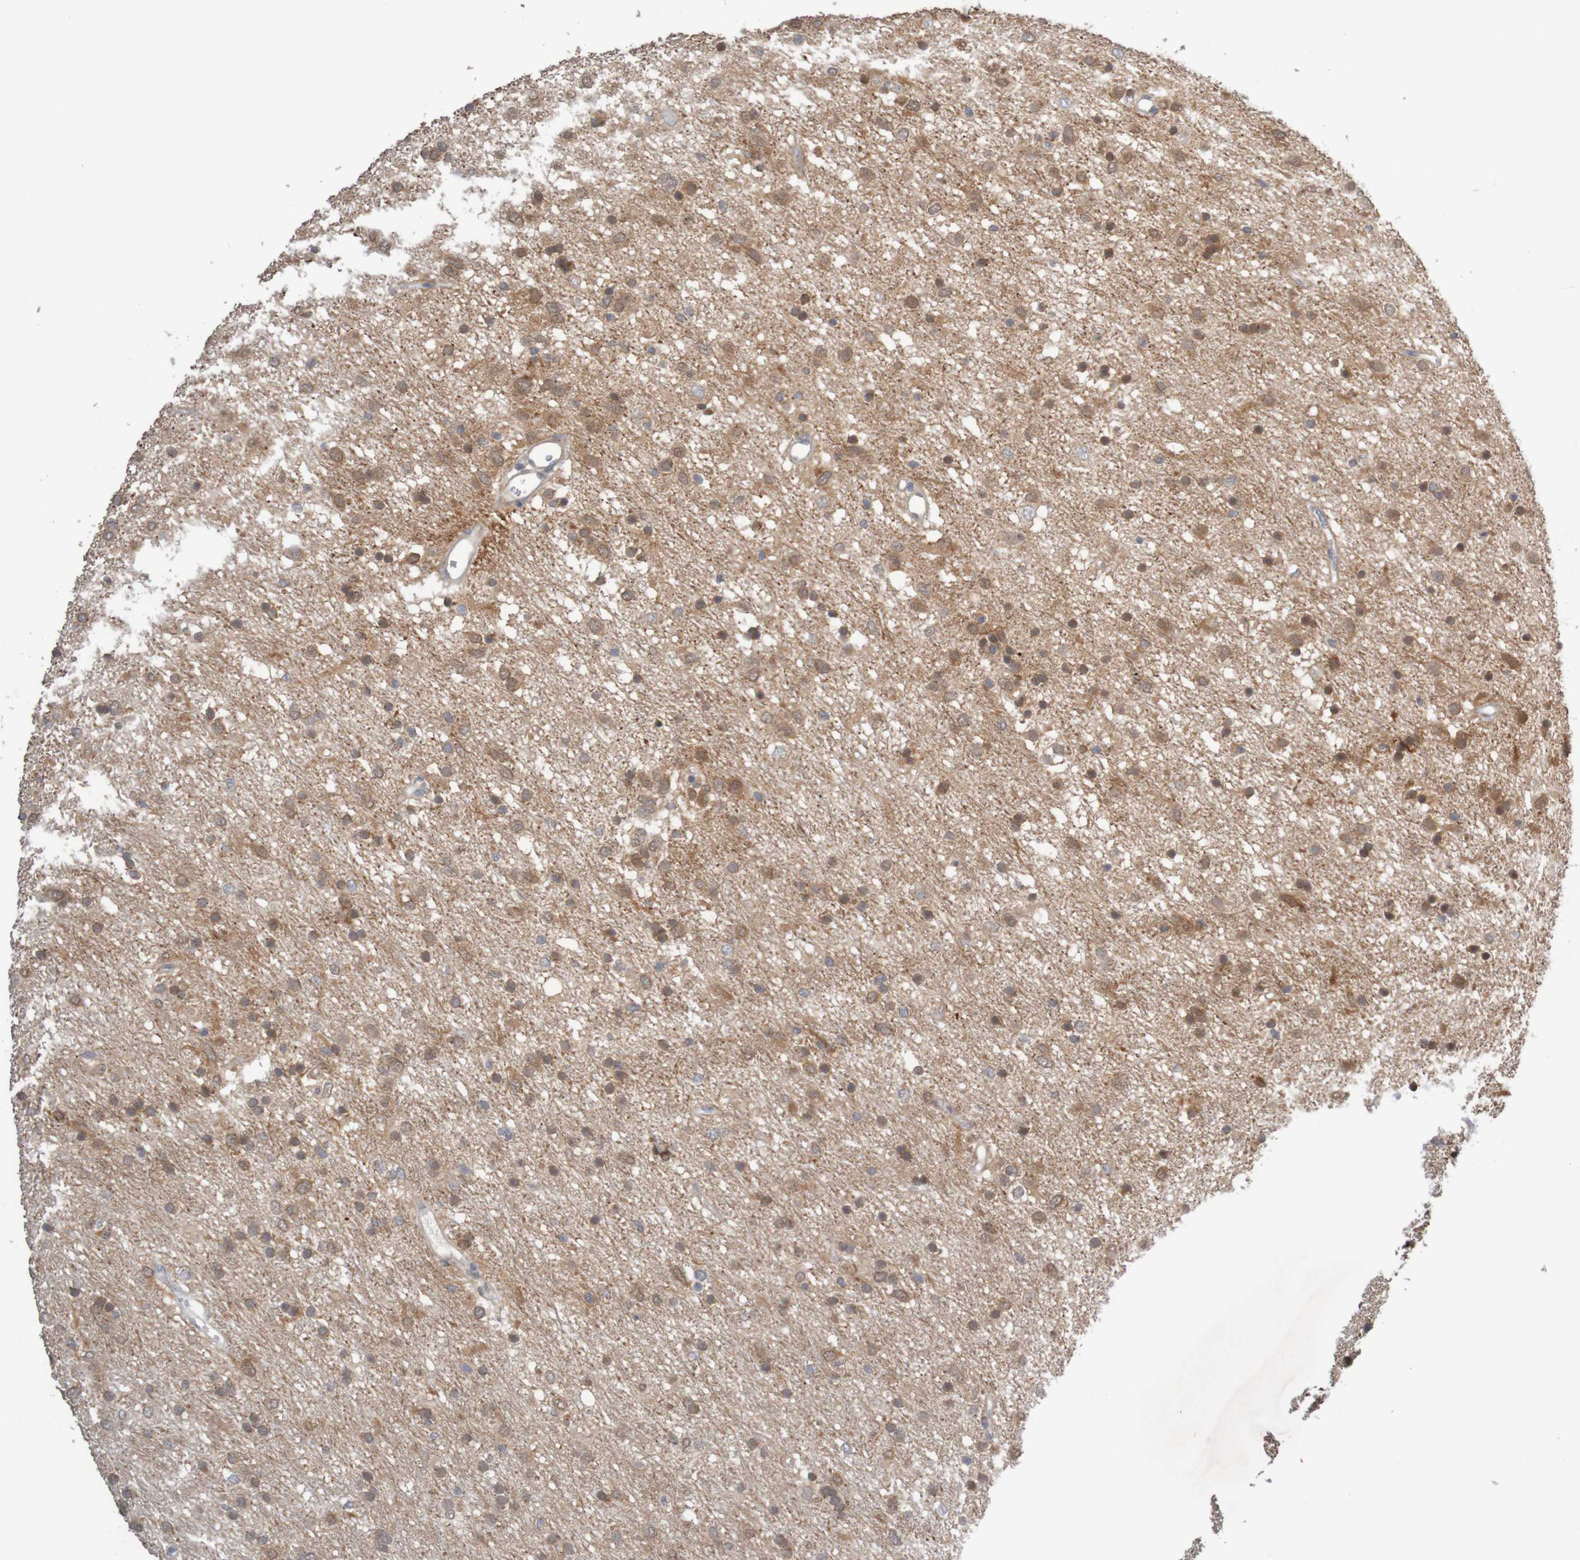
{"staining": {"intensity": "moderate", "quantity": ">75%", "location": "cytoplasmic/membranous"}, "tissue": "glioma", "cell_type": "Tumor cells", "image_type": "cancer", "snomed": [{"axis": "morphology", "description": "Glioma, malignant, Low grade"}, {"axis": "topography", "description": "Brain"}], "caption": "Glioma stained for a protein (brown) shows moderate cytoplasmic/membranous positive staining in approximately >75% of tumor cells.", "gene": "ANKK1", "patient": {"sex": "male", "age": 77}}